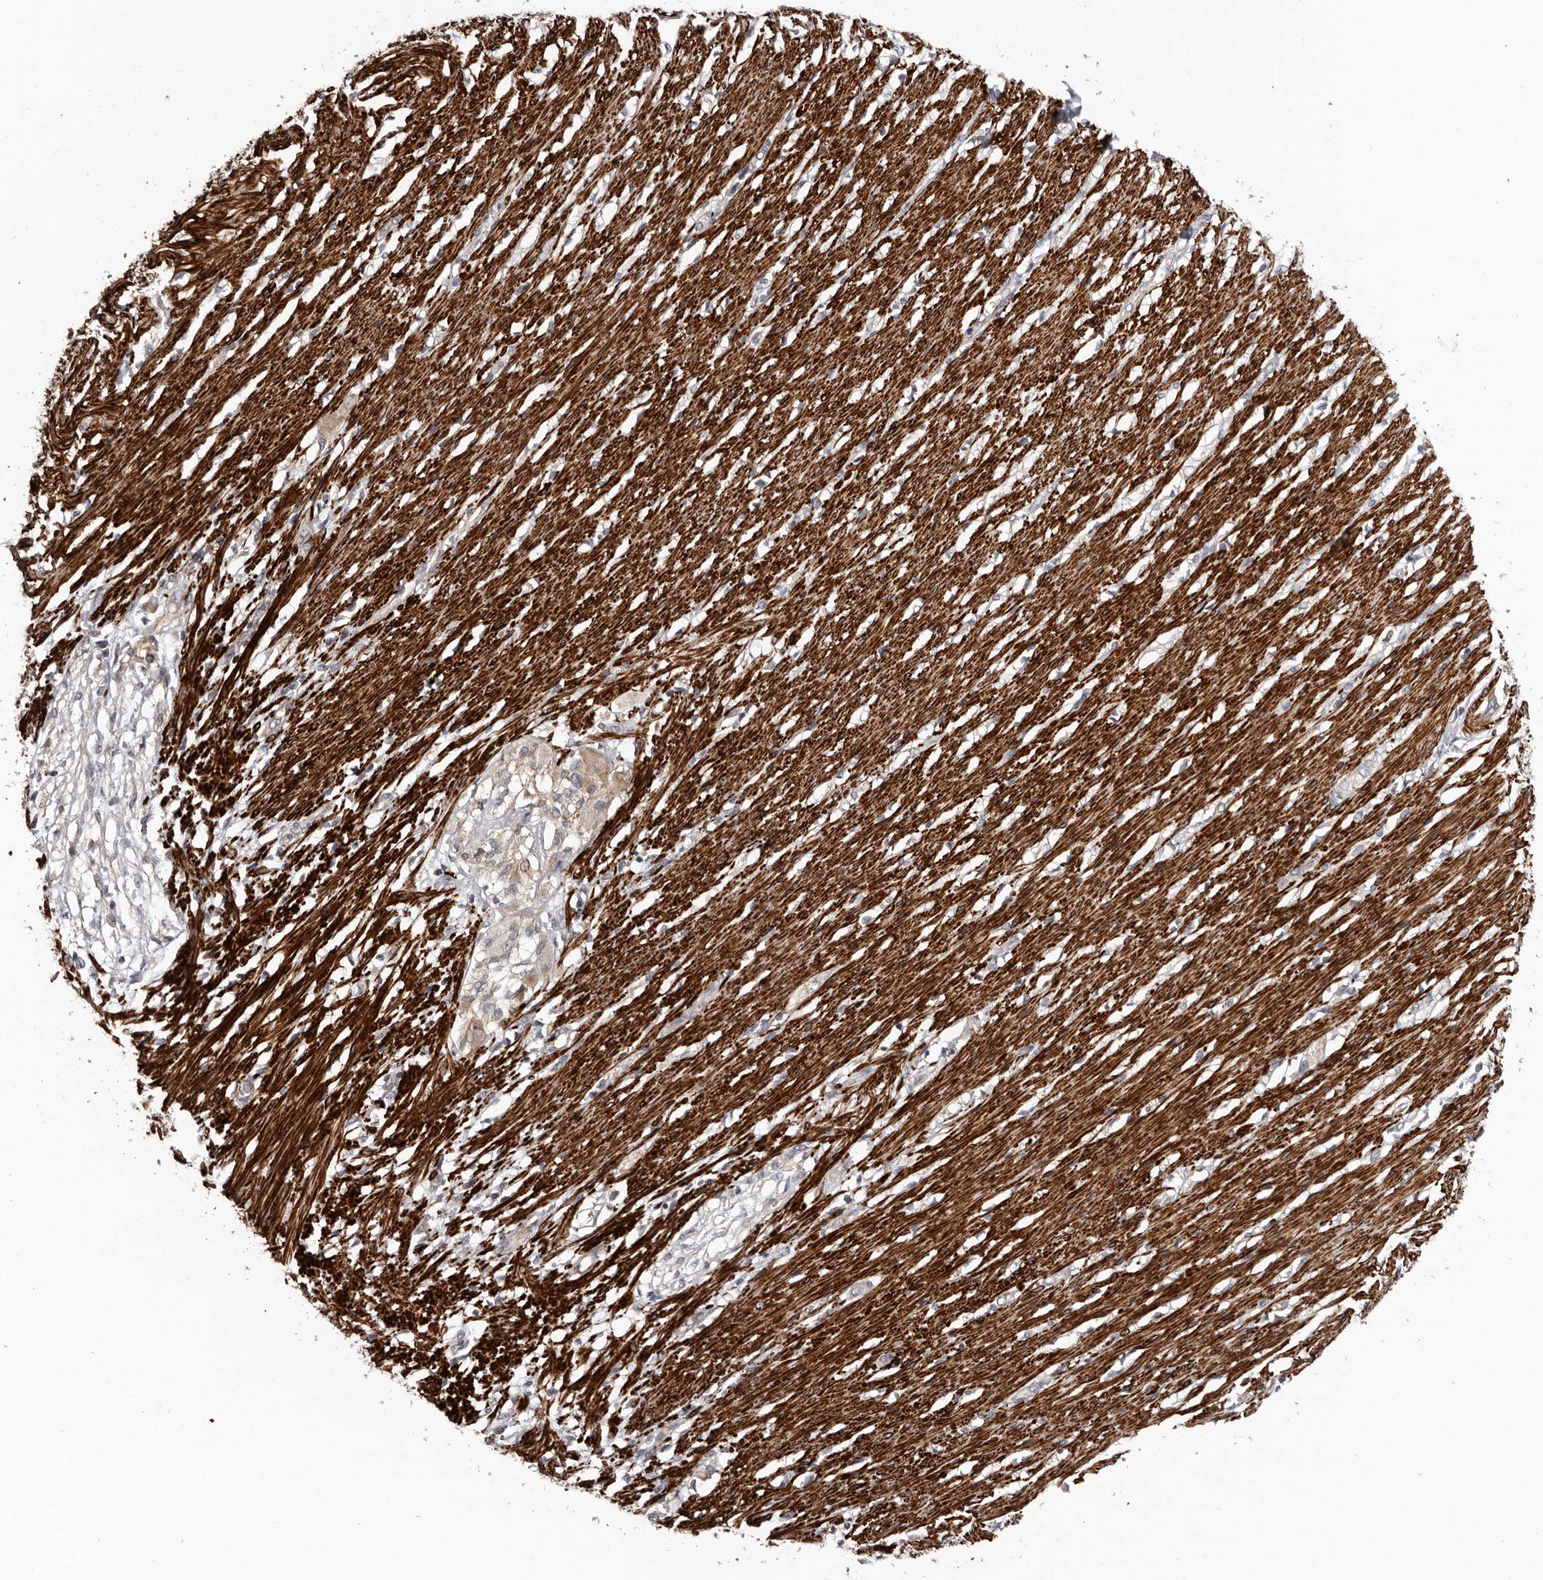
{"staining": {"intensity": "strong", "quantity": ">75%", "location": "cytoplasmic/membranous"}, "tissue": "smooth muscle", "cell_type": "Smooth muscle cells", "image_type": "normal", "snomed": [{"axis": "morphology", "description": "Normal tissue, NOS"}, {"axis": "morphology", "description": "Adenocarcinoma, NOS"}, {"axis": "topography", "description": "Colon"}, {"axis": "topography", "description": "Peripheral nerve tissue"}], "caption": "DAB immunohistochemical staining of benign human smooth muscle demonstrates strong cytoplasmic/membranous protein expression in about >75% of smooth muscle cells.", "gene": "FGFR4", "patient": {"sex": "male", "age": 14}}